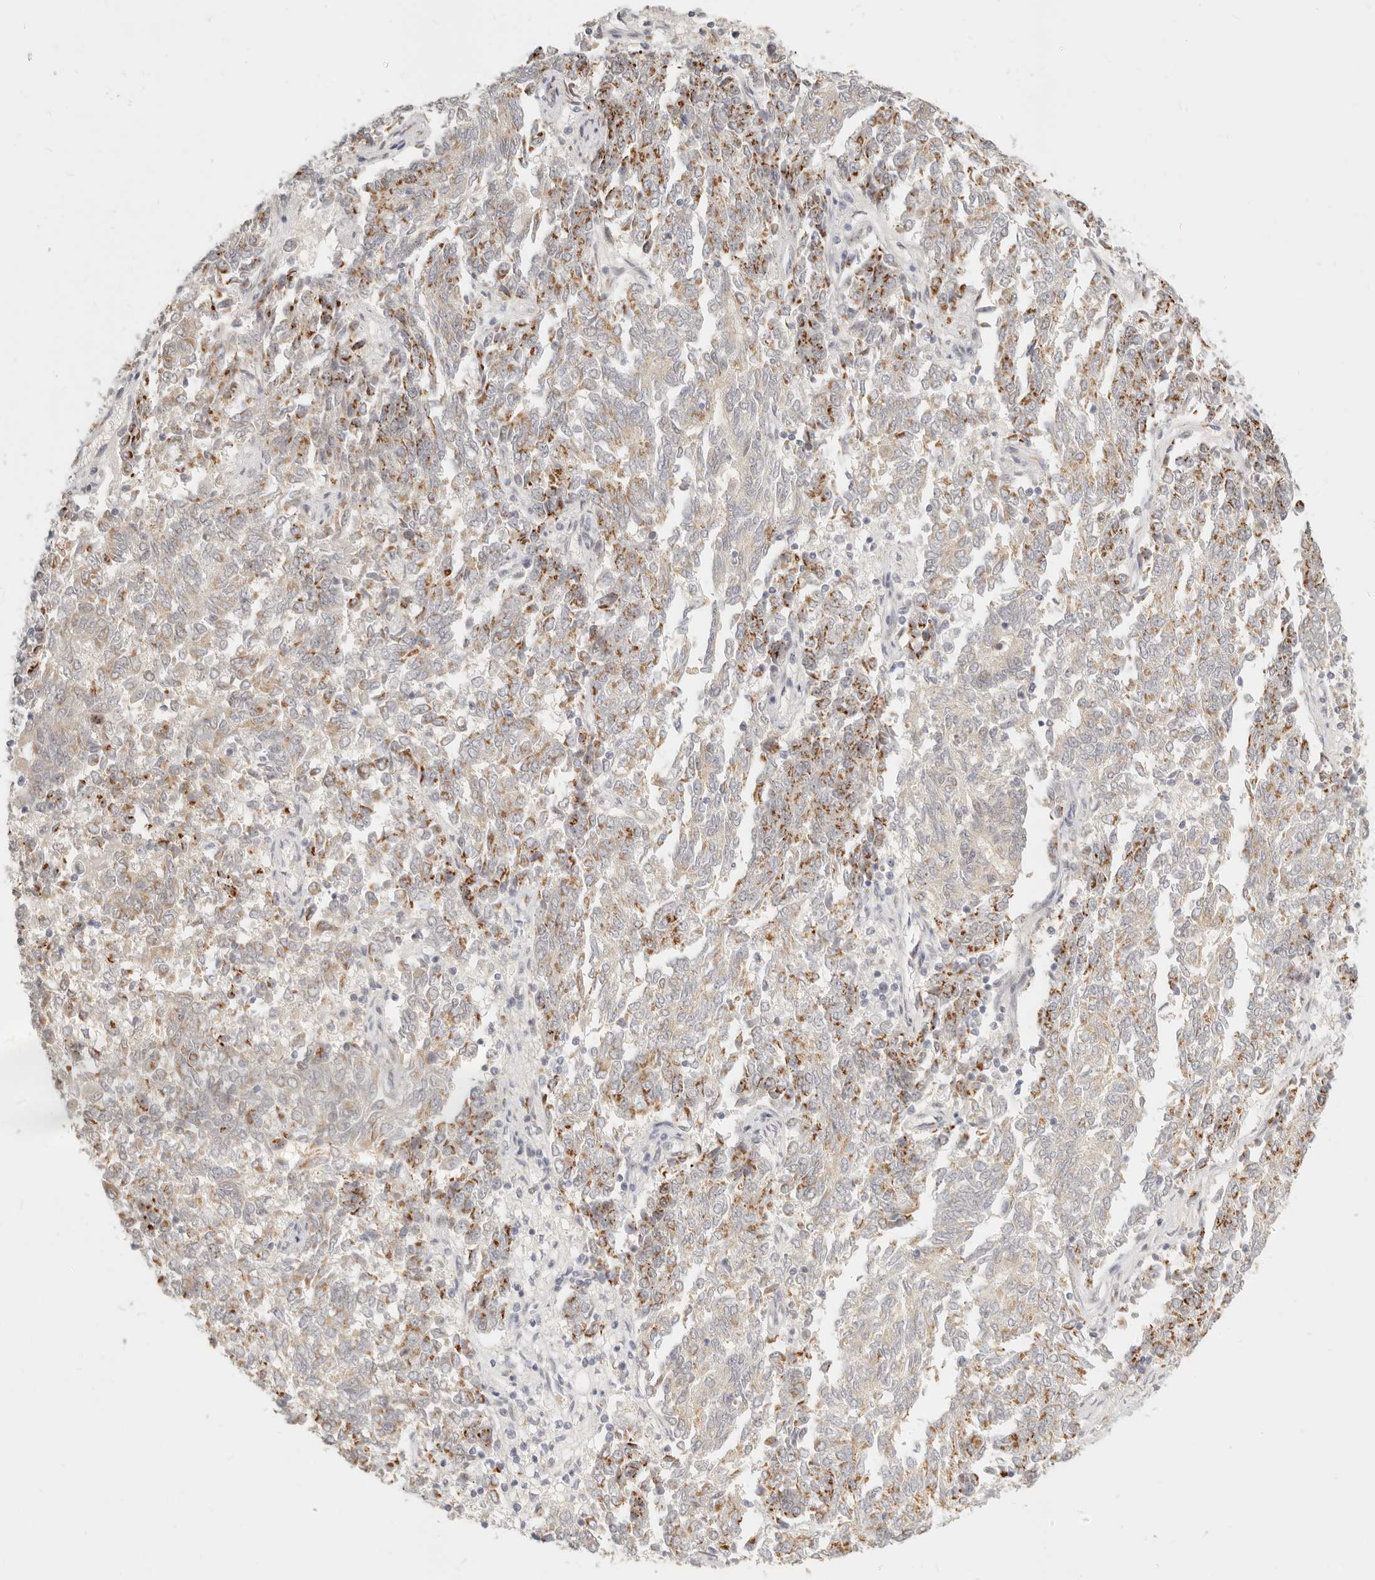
{"staining": {"intensity": "moderate", "quantity": "25%-75%", "location": "cytoplasmic/membranous"}, "tissue": "endometrial cancer", "cell_type": "Tumor cells", "image_type": "cancer", "snomed": [{"axis": "morphology", "description": "Adenocarcinoma, NOS"}, {"axis": "topography", "description": "Endometrium"}], "caption": "Immunohistochemistry of human endometrial cancer (adenocarcinoma) displays medium levels of moderate cytoplasmic/membranous staining in approximately 25%-75% of tumor cells.", "gene": "FAM20B", "patient": {"sex": "female", "age": 80}}